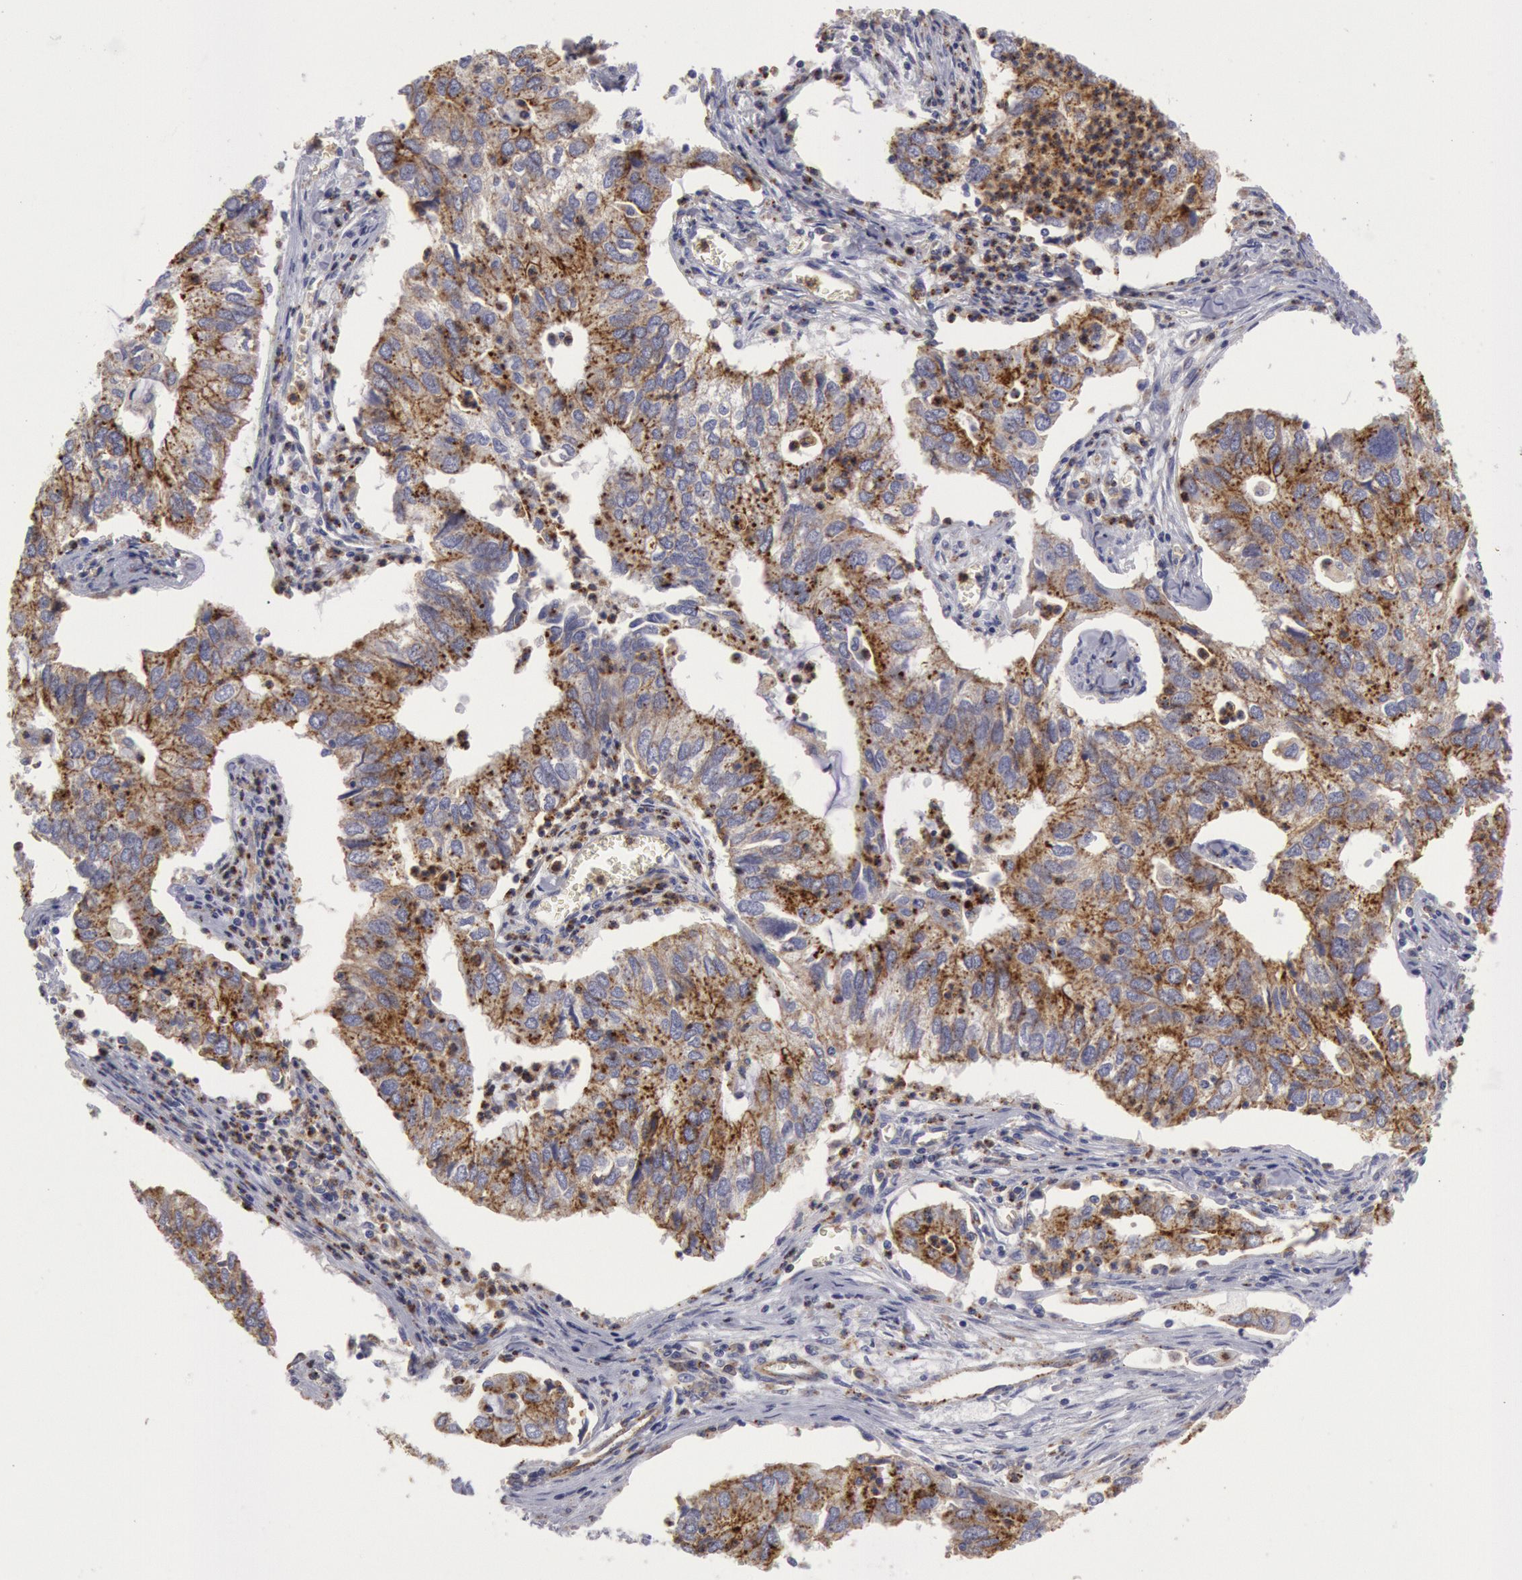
{"staining": {"intensity": "moderate", "quantity": ">75%", "location": "cytoplasmic/membranous"}, "tissue": "lung cancer", "cell_type": "Tumor cells", "image_type": "cancer", "snomed": [{"axis": "morphology", "description": "Adenocarcinoma, NOS"}, {"axis": "topography", "description": "Lung"}], "caption": "Lung cancer stained for a protein exhibits moderate cytoplasmic/membranous positivity in tumor cells. (IHC, brightfield microscopy, high magnification).", "gene": "FLOT1", "patient": {"sex": "male", "age": 48}}